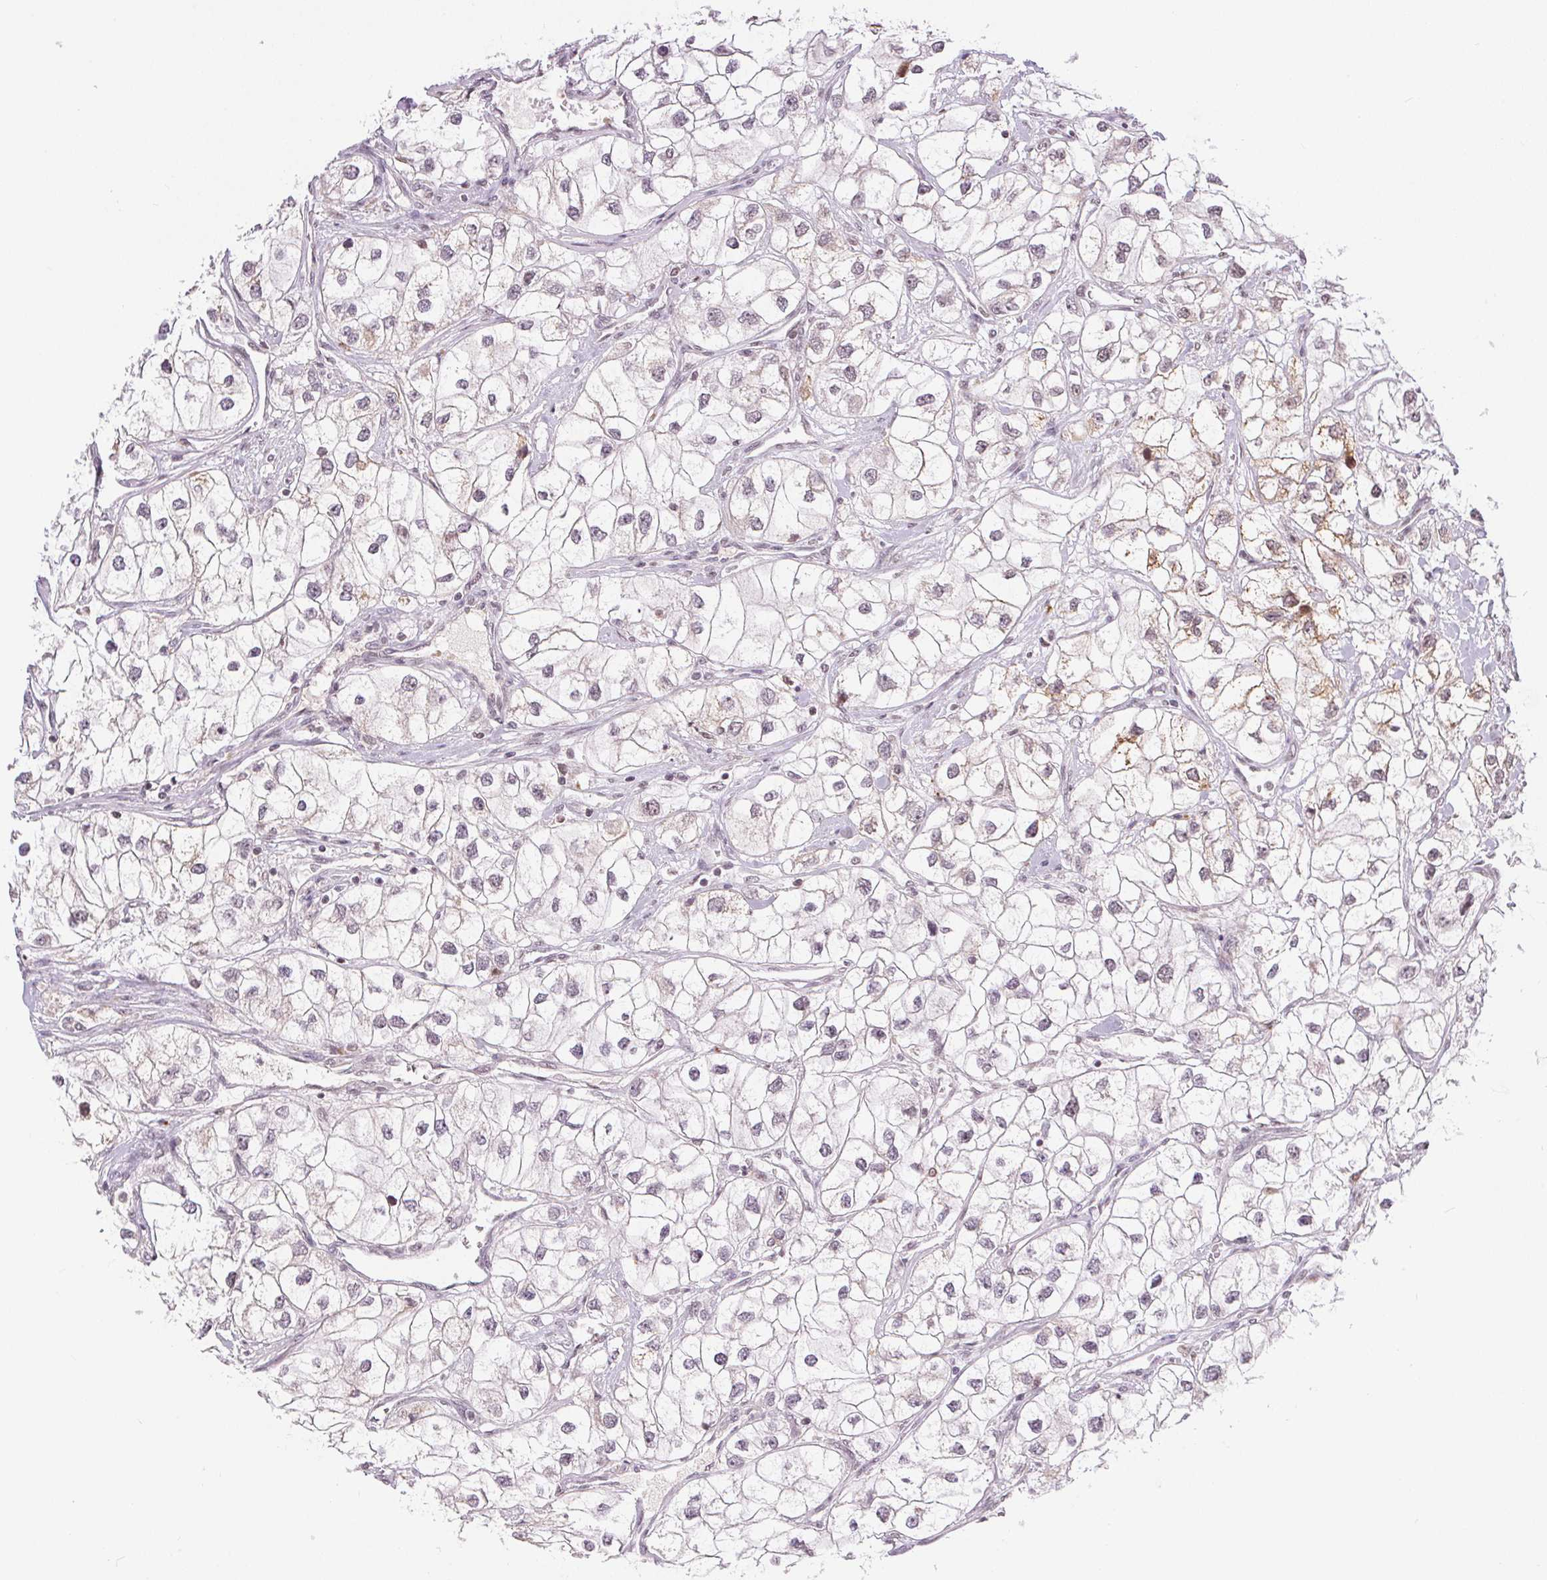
{"staining": {"intensity": "negative", "quantity": "none", "location": "none"}, "tissue": "renal cancer", "cell_type": "Tumor cells", "image_type": "cancer", "snomed": [{"axis": "morphology", "description": "Adenocarcinoma, NOS"}, {"axis": "topography", "description": "Kidney"}], "caption": "High power microscopy photomicrograph of an immunohistochemistry histopathology image of renal cancer (adenocarcinoma), revealing no significant positivity in tumor cells. (Stains: DAB IHC with hematoxylin counter stain, Microscopy: brightfield microscopy at high magnification).", "gene": "NFE2L1", "patient": {"sex": "male", "age": 59}}